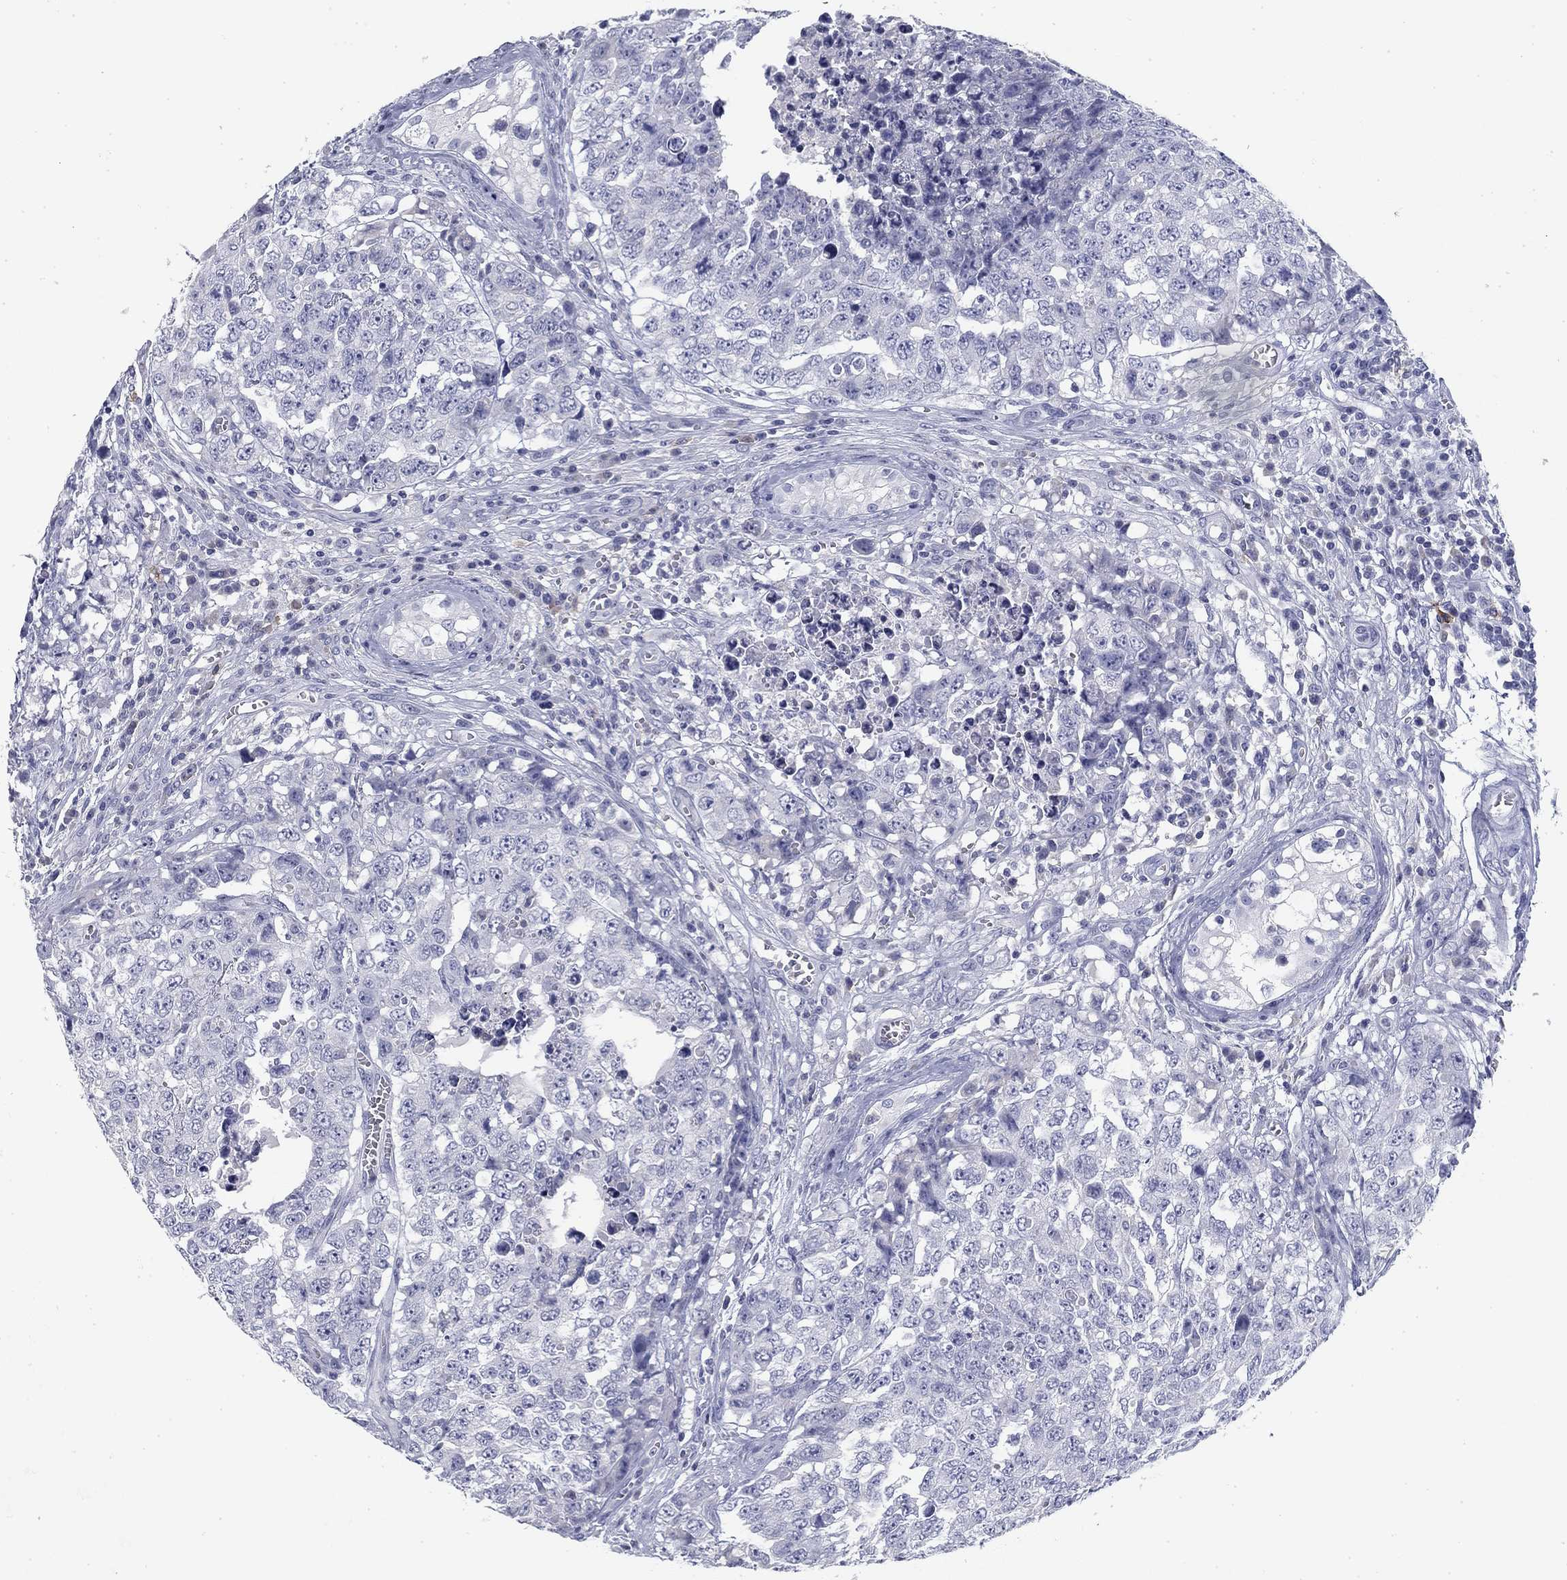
{"staining": {"intensity": "negative", "quantity": "none", "location": "none"}, "tissue": "testis cancer", "cell_type": "Tumor cells", "image_type": "cancer", "snomed": [{"axis": "morphology", "description": "Carcinoma, Embryonal, NOS"}, {"axis": "topography", "description": "Testis"}], "caption": "The immunohistochemistry photomicrograph has no significant staining in tumor cells of testis embryonal carcinoma tissue.", "gene": "CD79B", "patient": {"sex": "male", "age": 23}}